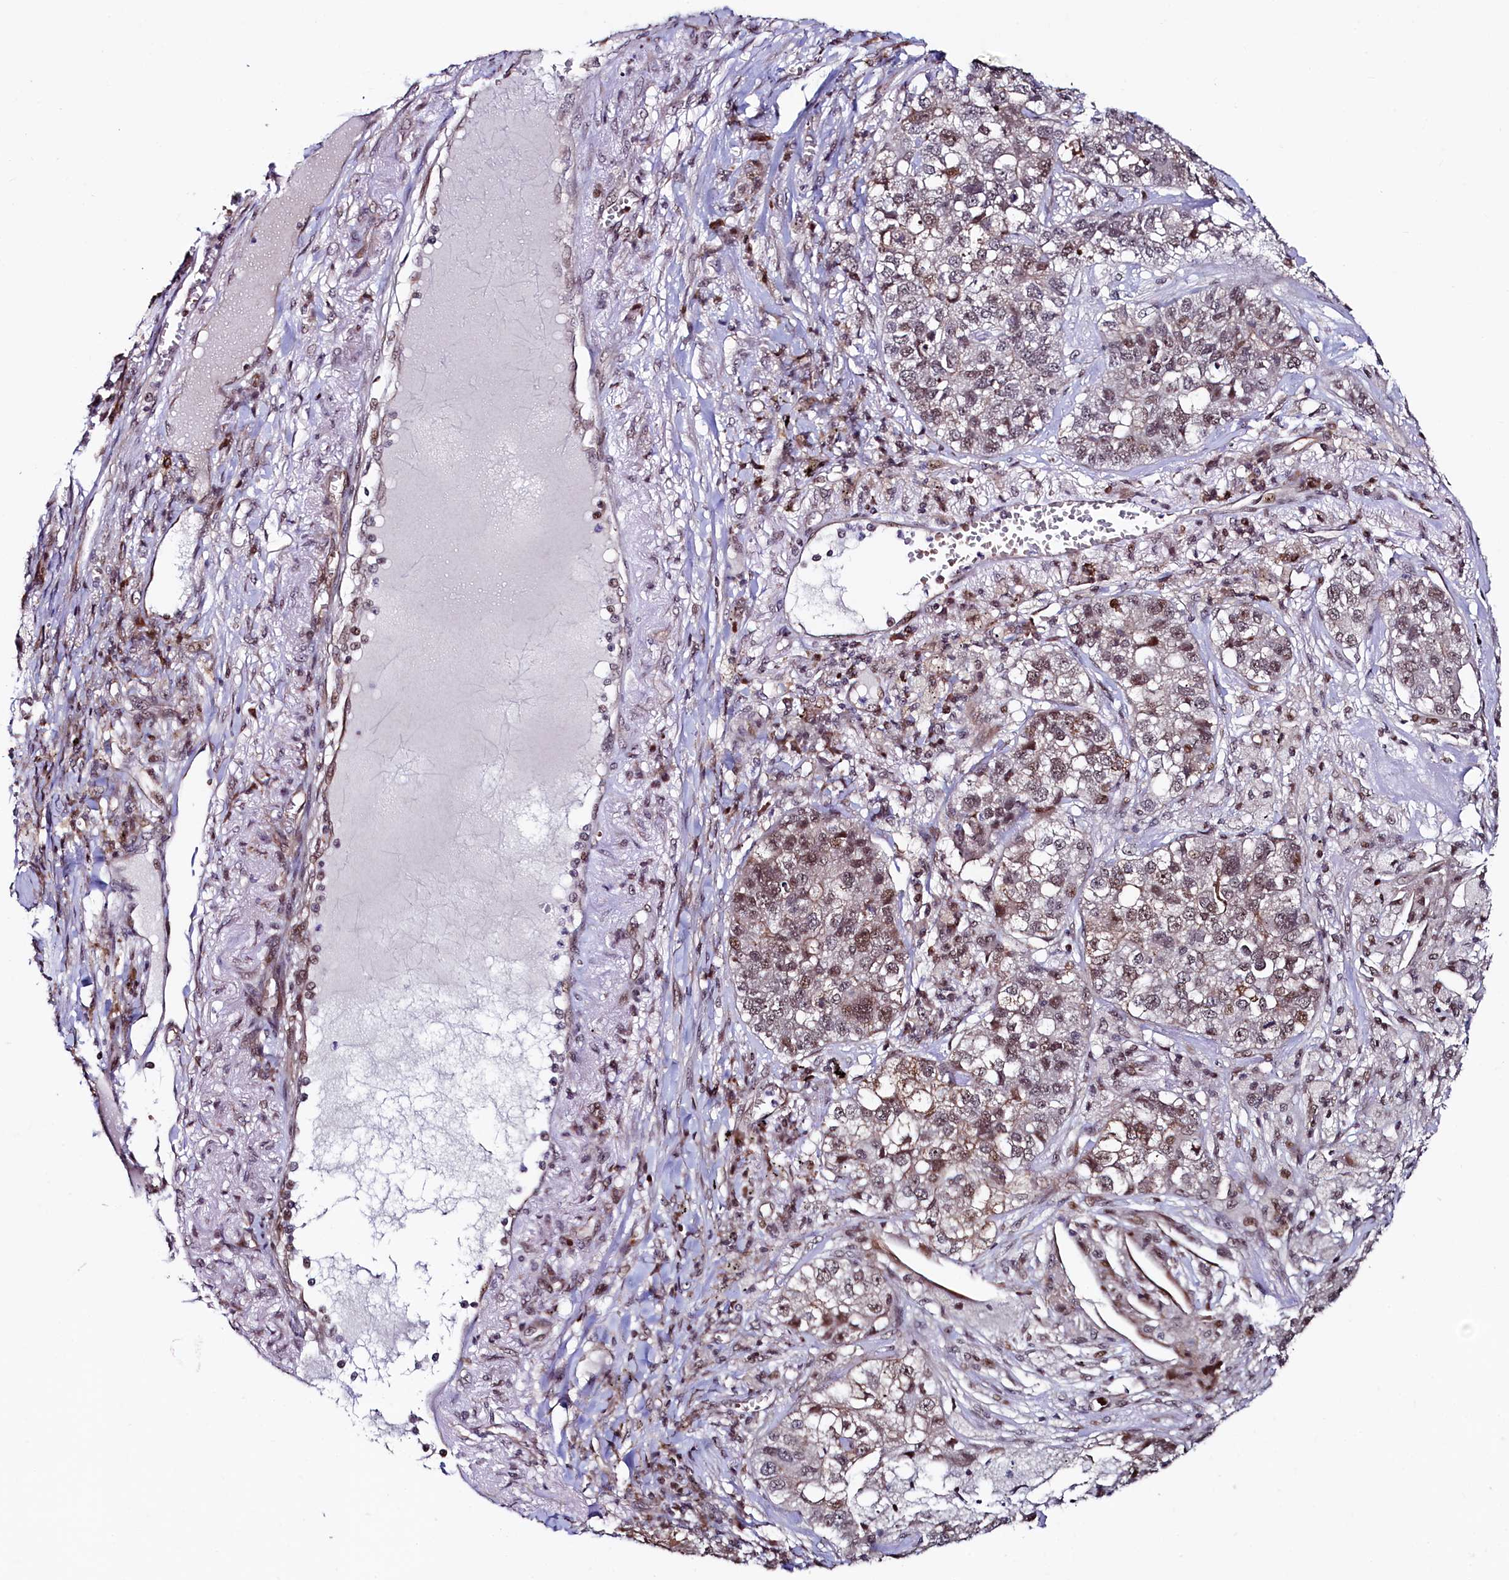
{"staining": {"intensity": "weak", "quantity": ">75%", "location": "nuclear"}, "tissue": "lung cancer", "cell_type": "Tumor cells", "image_type": "cancer", "snomed": [{"axis": "morphology", "description": "Adenocarcinoma, NOS"}, {"axis": "topography", "description": "Lung"}], "caption": "Immunohistochemical staining of lung cancer (adenocarcinoma) demonstrates weak nuclear protein positivity in approximately >75% of tumor cells. (DAB (3,3'-diaminobenzidine) IHC, brown staining for protein, blue staining for nuclei).", "gene": "LEO1", "patient": {"sex": "male", "age": 49}}